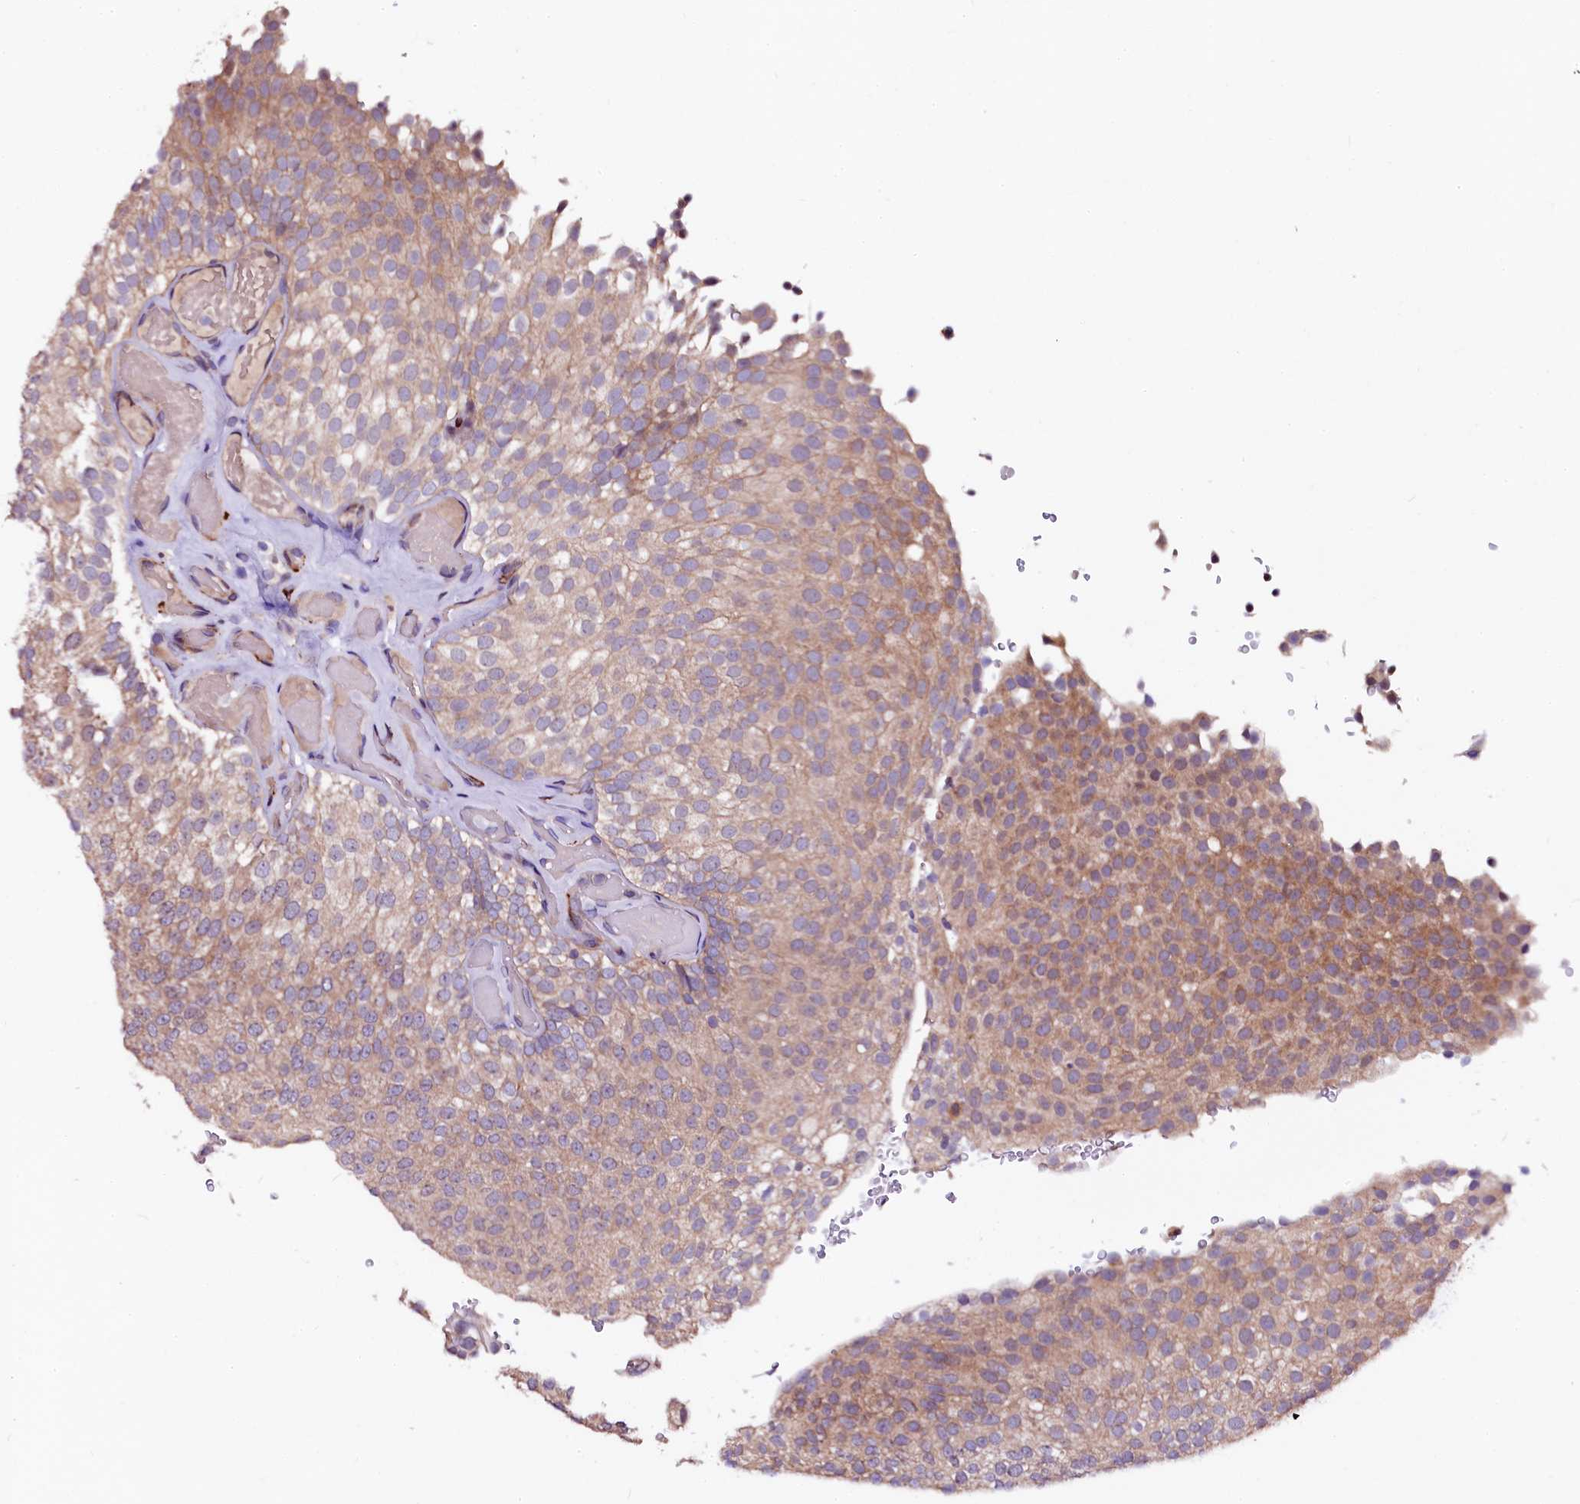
{"staining": {"intensity": "moderate", "quantity": ">75%", "location": "cytoplasmic/membranous,nuclear"}, "tissue": "urothelial cancer", "cell_type": "Tumor cells", "image_type": "cancer", "snomed": [{"axis": "morphology", "description": "Urothelial carcinoma, Low grade"}, {"axis": "topography", "description": "Urinary bladder"}], "caption": "The micrograph exhibits a brown stain indicating the presence of a protein in the cytoplasmic/membranous and nuclear of tumor cells in urothelial carcinoma (low-grade).", "gene": "N4BP1", "patient": {"sex": "male", "age": 78}}